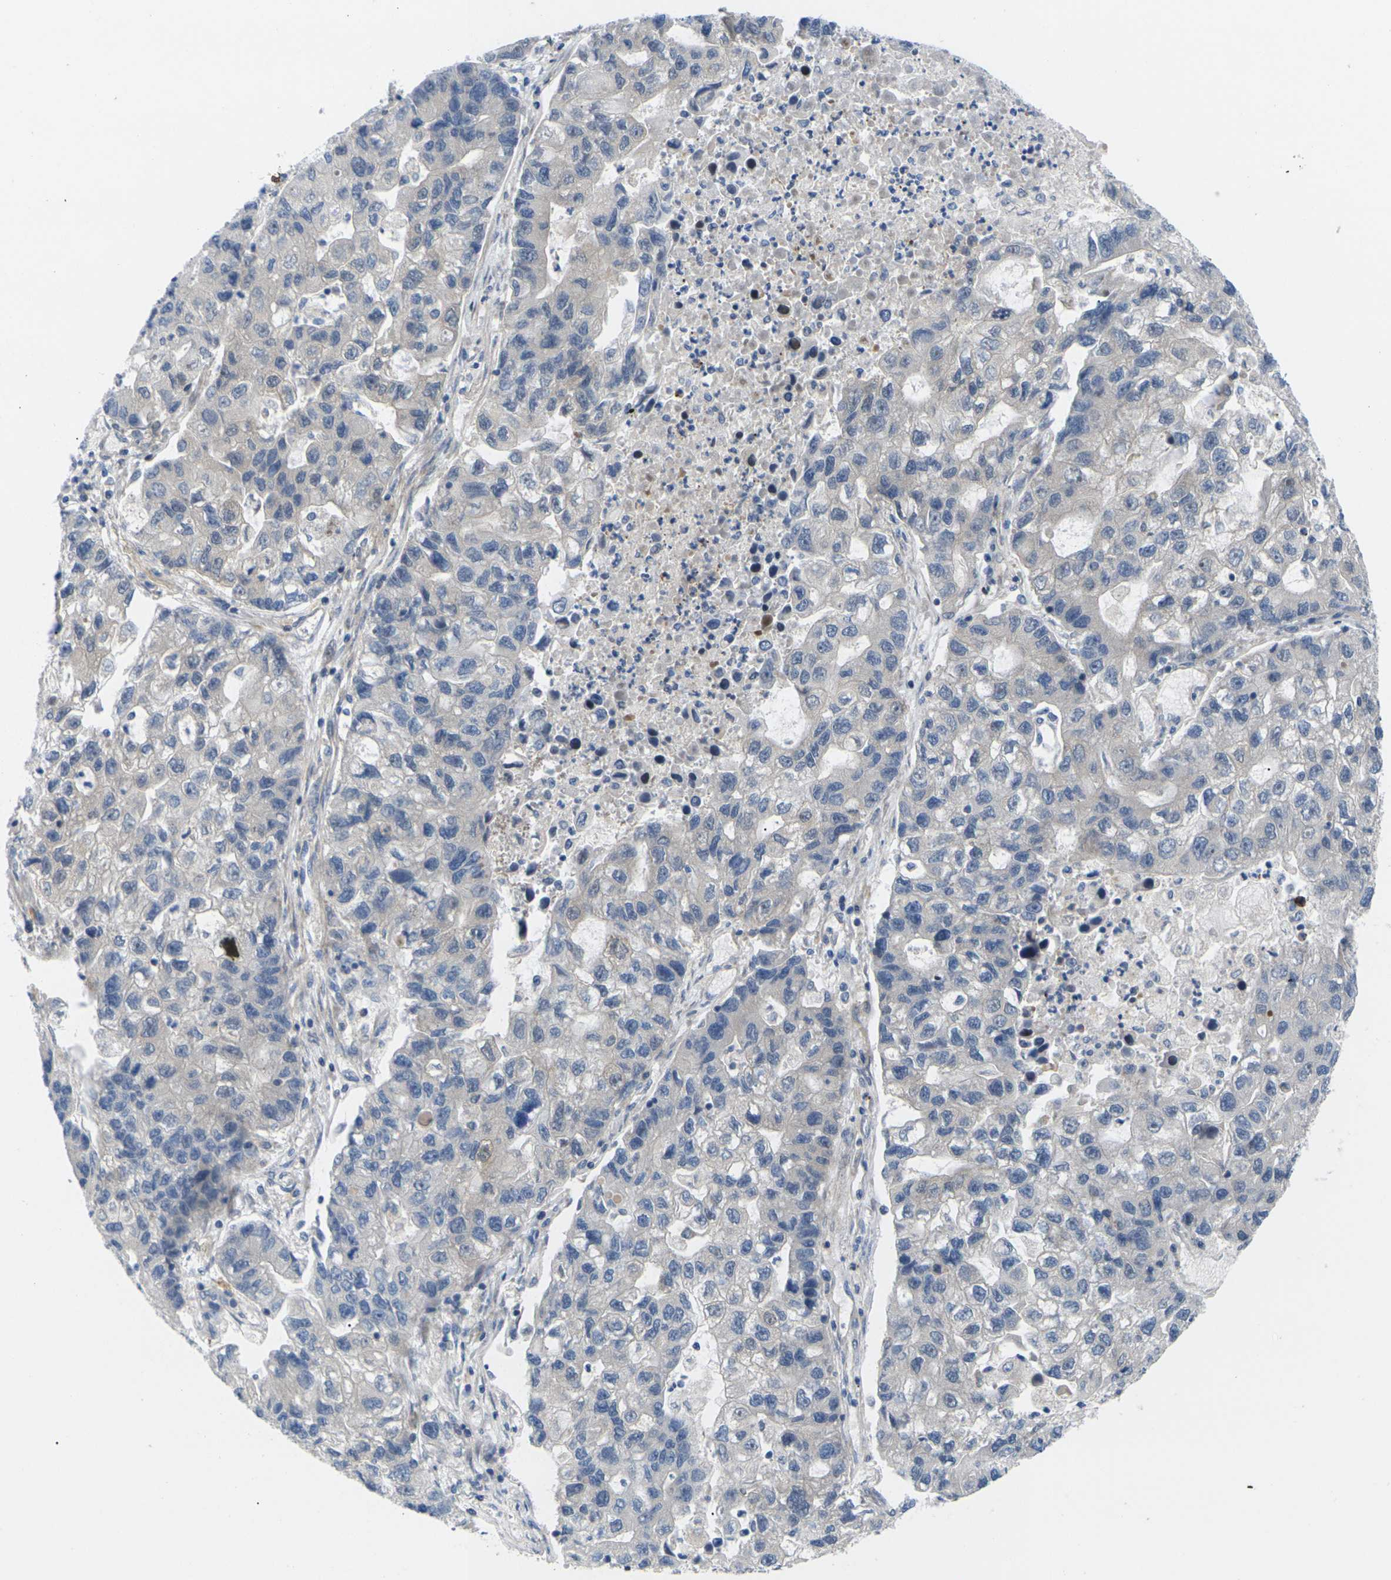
{"staining": {"intensity": "weak", "quantity": ">75%", "location": "cytoplasmic/membranous"}, "tissue": "lung cancer", "cell_type": "Tumor cells", "image_type": "cancer", "snomed": [{"axis": "morphology", "description": "Adenocarcinoma, NOS"}, {"axis": "topography", "description": "Lung"}], "caption": "Weak cytoplasmic/membranous staining for a protein is present in approximately >75% of tumor cells of lung adenocarcinoma using immunohistochemistry (IHC).", "gene": "RPS6KA3", "patient": {"sex": "female", "age": 51}}